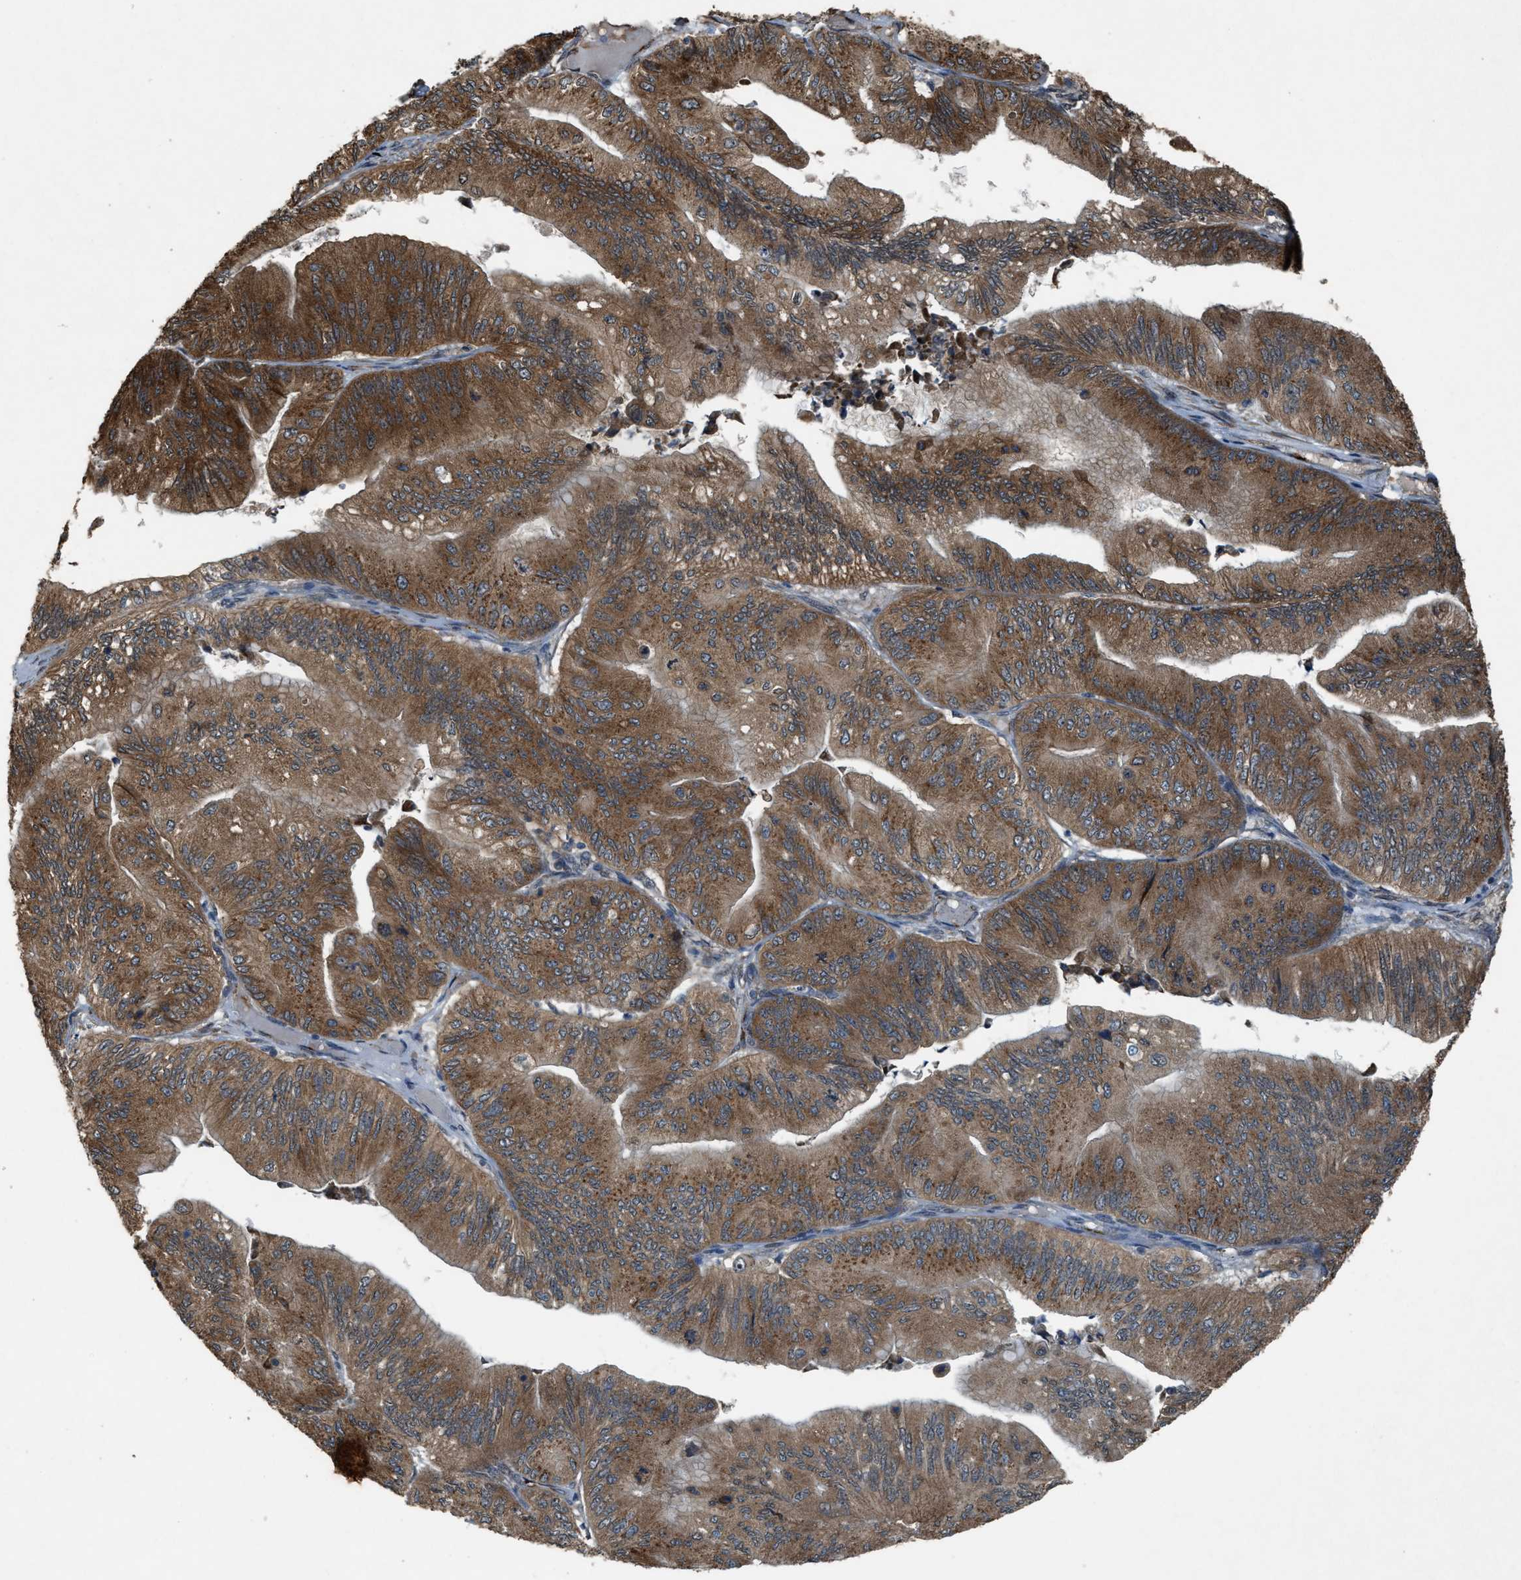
{"staining": {"intensity": "moderate", "quantity": ">75%", "location": "cytoplasmic/membranous"}, "tissue": "ovarian cancer", "cell_type": "Tumor cells", "image_type": "cancer", "snomed": [{"axis": "morphology", "description": "Cystadenocarcinoma, mucinous, NOS"}, {"axis": "topography", "description": "Ovary"}], "caption": "The immunohistochemical stain shows moderate cytoplasmic/membranous positivity in tumor cells of mucinous cystadenocarcinoma (ovarian) tissue.", "gene": "ARHGEF5", "patient": {"sex": "female", "age": 61}}